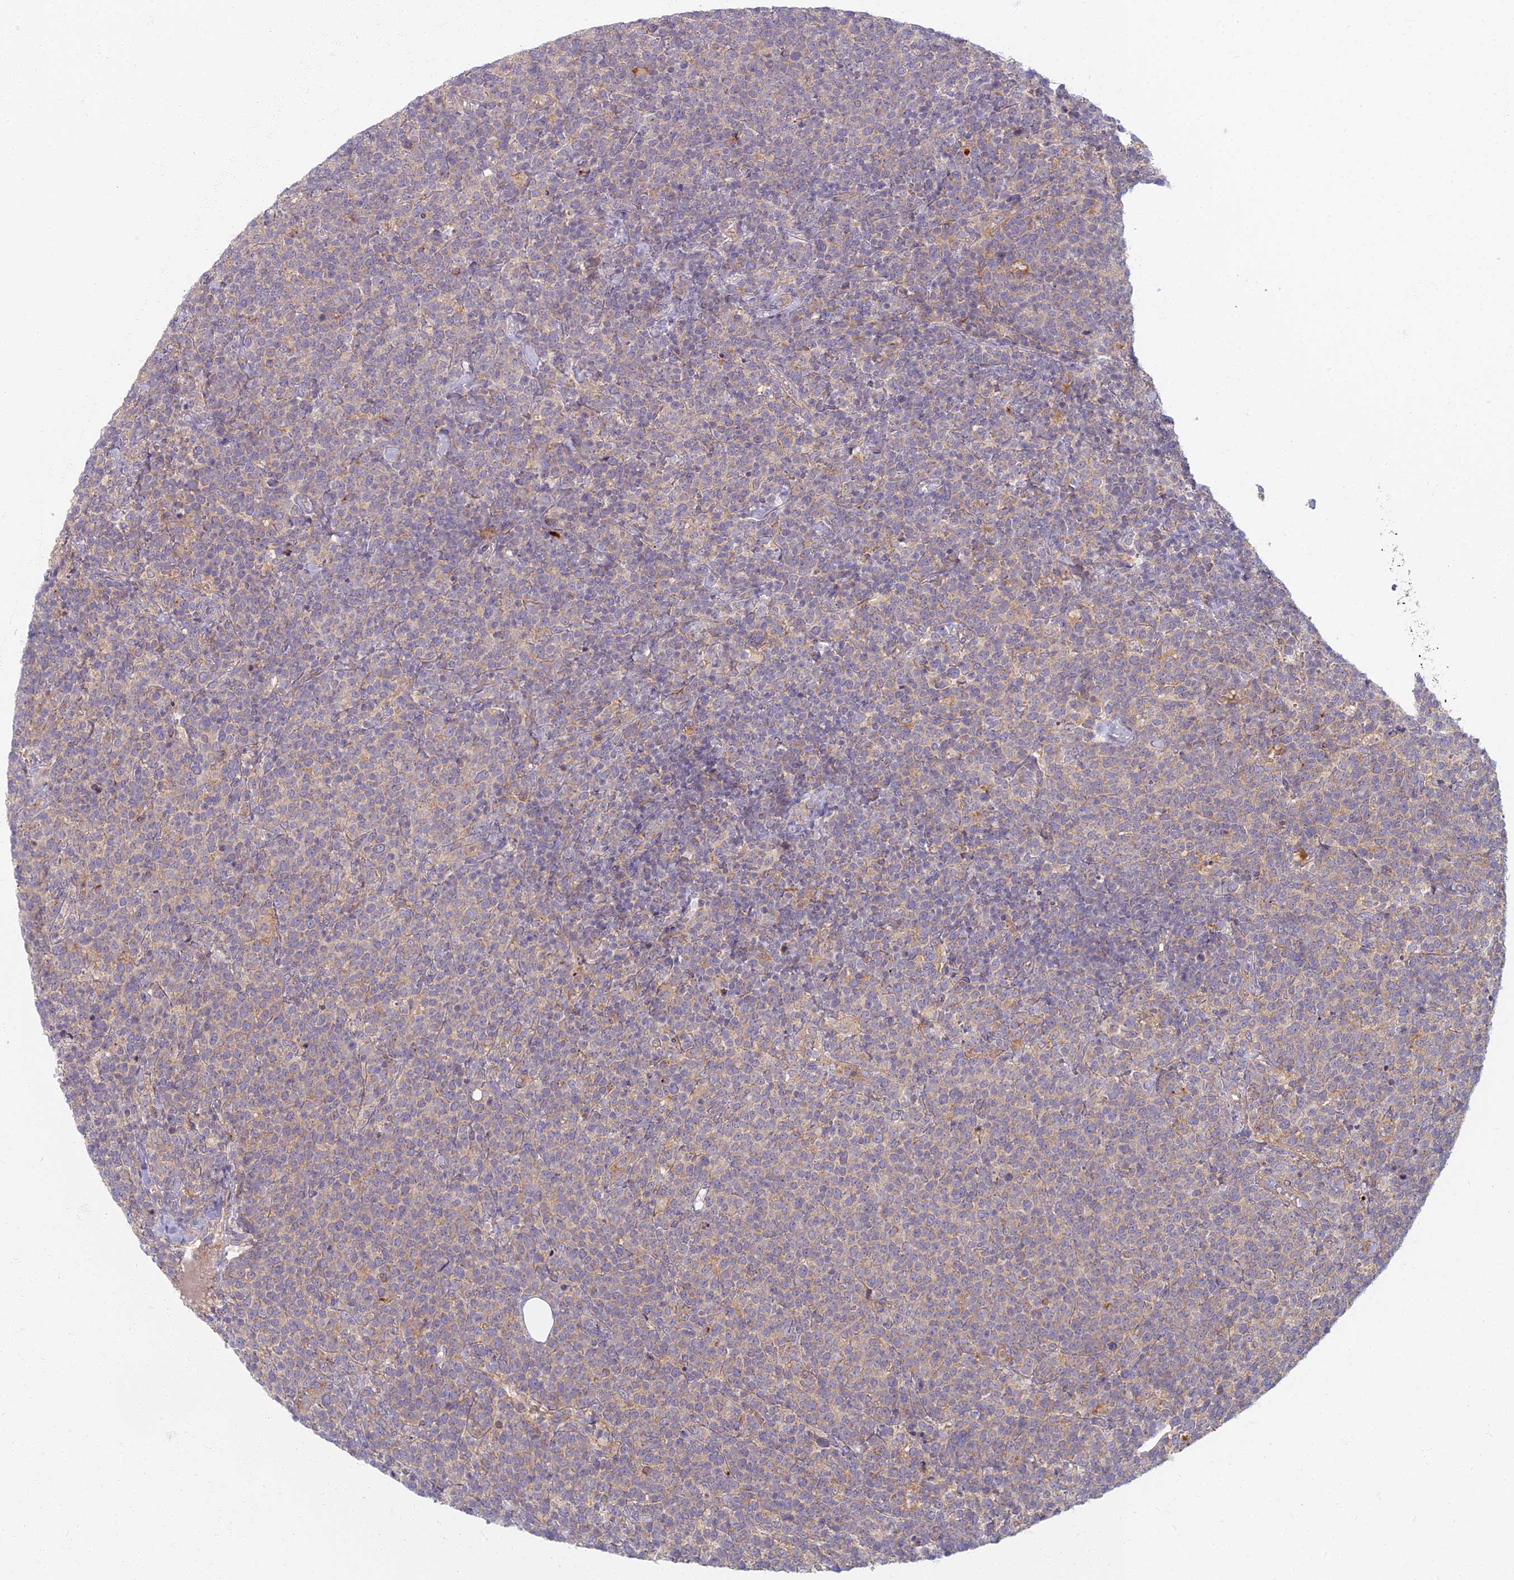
{"staining": {"intensity": "negative", "quantity": "none", "location": "none"}, "tissue": "lymphoma", "cell_type": "Tumor cells", "image_type": "cancer", "snomed": [{"axis": "morphology", "description": "Malignant lymphoma, non-Hodgkin's type, High grade"}, {"axis": "topography", "description": "Lymph node"}], "caption": "High magnification brightfield microscopy of lymphoma stained with DAB (brown) and counterstained with hematoxylin (blue): tumor cells show no significant staining. (DAB IHC, high magnification).", "gene": "PROX2", "patient": {"sex": "male", "age": 61}}